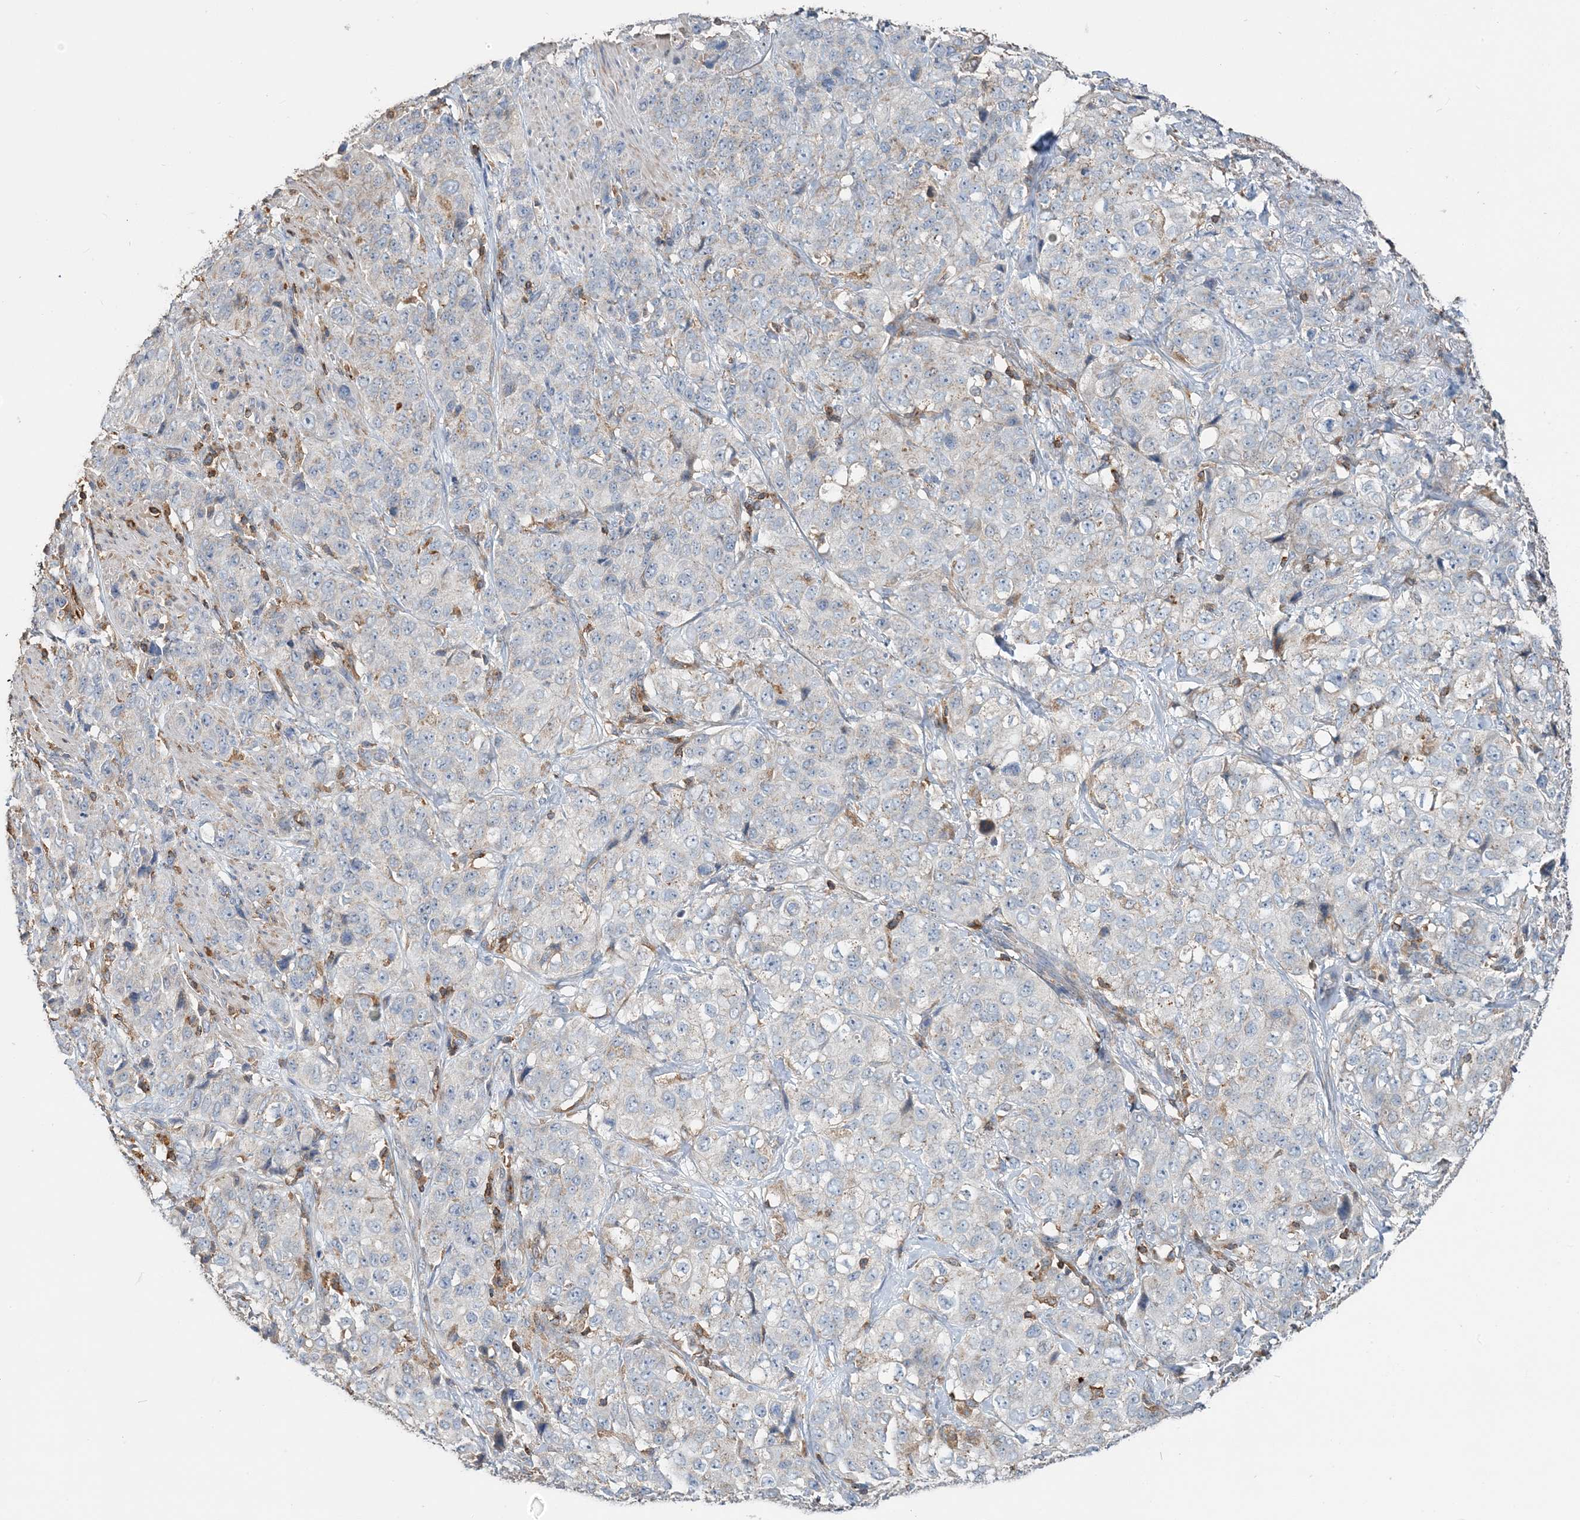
{"staining": {"intensity": "negative", "quantity": "none", "location": "none"}, "tissue": "stomach cancer", "cell_type": "Tumor cells", "image_type": "cancer", "snomed": [{"axis": "morphology", "description": "Adenocarcinoma, NOS"}, {"axis": "topography", "description": "Stomach"}], "caption": "This is a histopathology image of IHC staining of stomach cancer (adenocarcinoma), which shows no staining in tumor cells.", "gene": "TMLHE", "patient": {"sex": "male", "age": 48}}